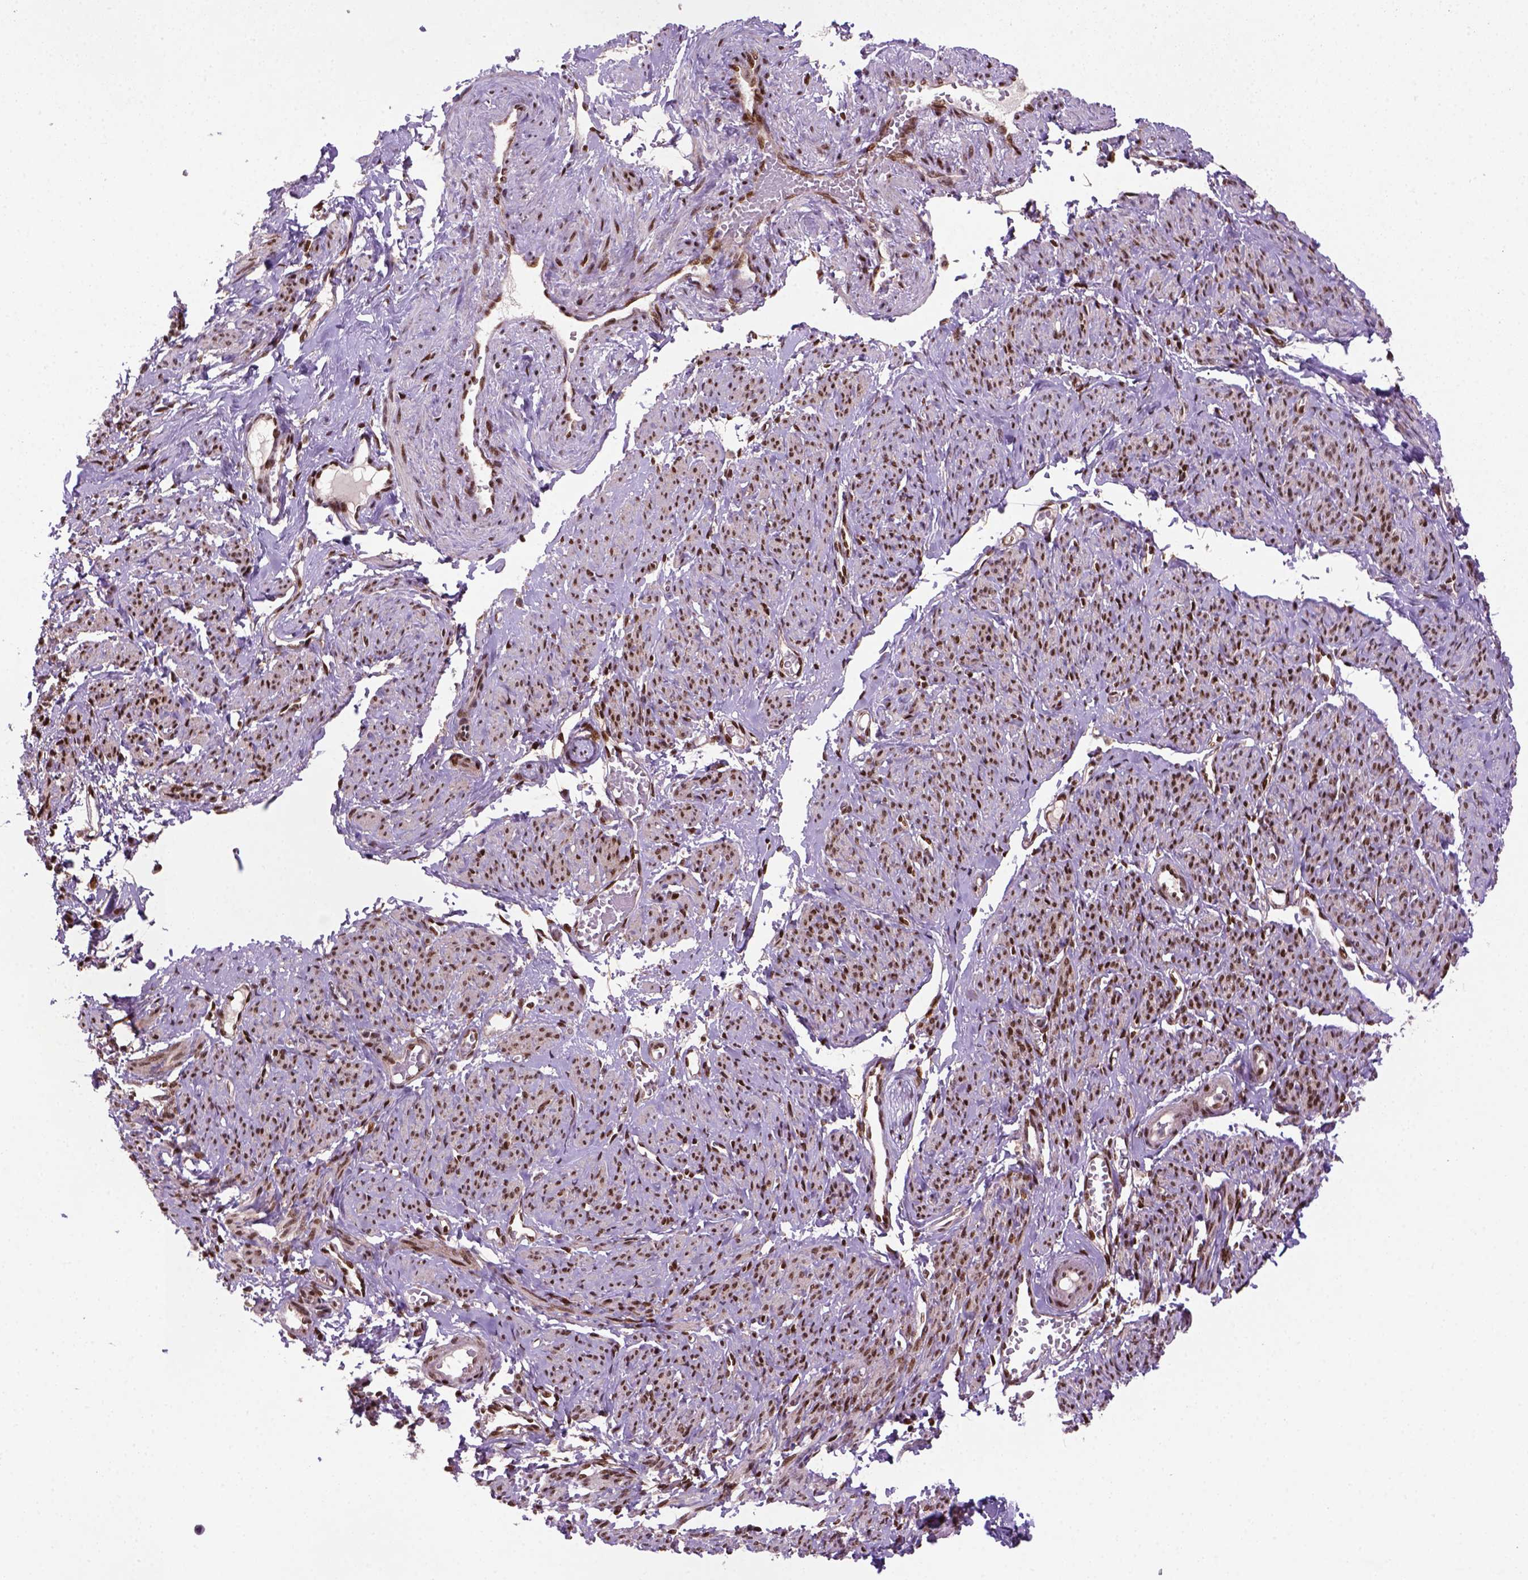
{"staining": {"intensity": "strong", "quantity": ">75%", "location": "nuclear"}, "tissue": "smooth muscle", "cell_type": "Smooth muscle cells", "image_type": "normal", "snomed": [{"axis": "morphology", "description": "Normal tissue, NOS"}, {"axis": "topography", "description": "Smooth muscle"}], "caption": "Protein expression analysis of benign human smooth muscle reveals strong nuclear staining in approximately >75% of smooth muscle cells. (DAB = brown stain, brightfield microscopy at high magnification).", "gene": "MGMT", "patient": {"sex": "female", "age": 65}}